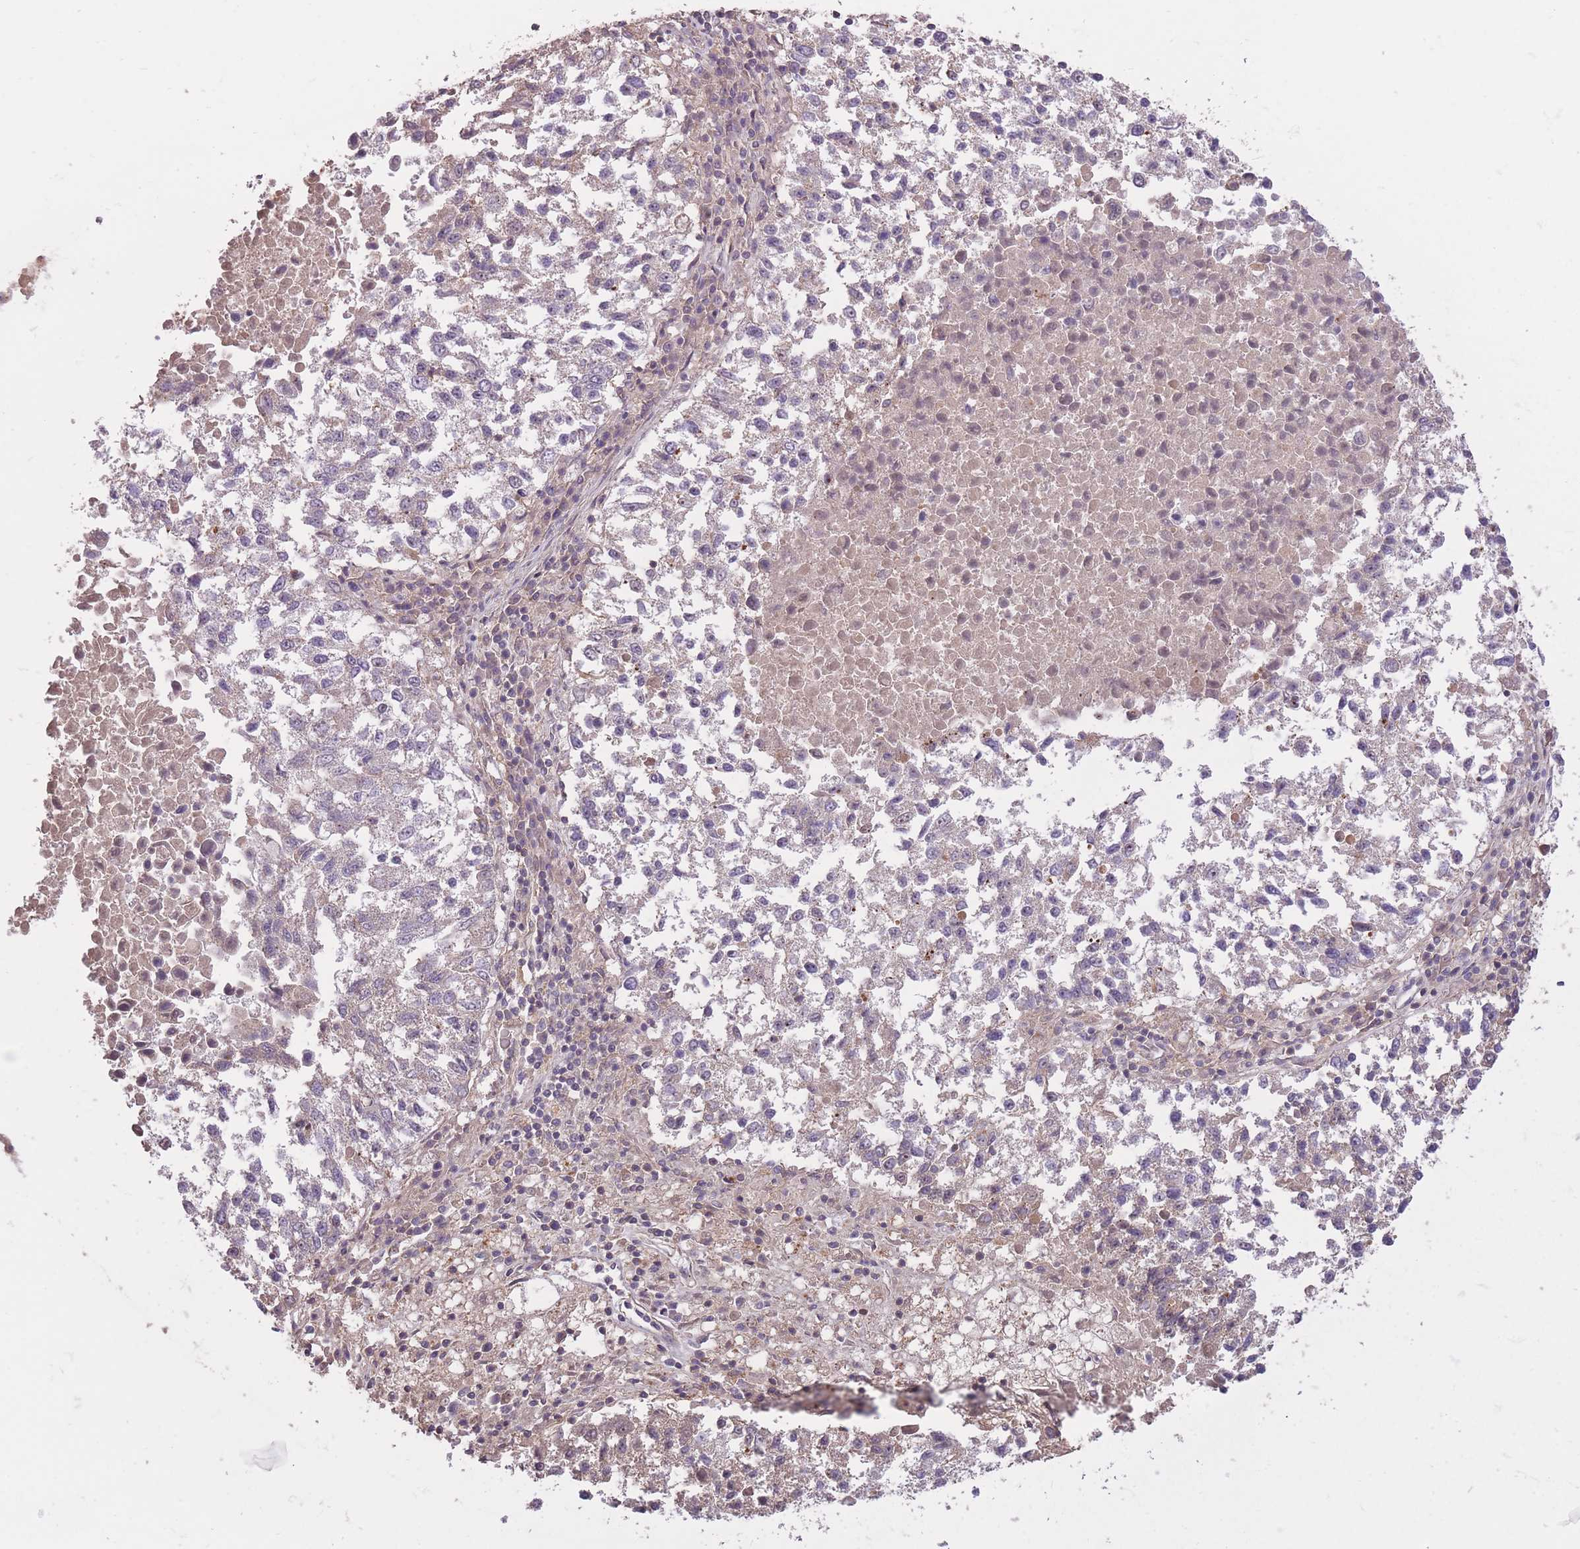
{"staining": {"intensity": "weak", "quantity": "<25%", "location": "cytoplasmic/membranous"}, "tissue": "lung cancer", "cell_type": "Tumor cells", "image_type": "cancer", "snomed": [{"axis": "morphology", "description": "Squamous cell carcinoma, NOS"}, {"axis": "topography", "description": "Lung"}], "caption": "The IHC photomicrograph has no significant staining in tumor cells of lung cancer (squamous cell carcinoma) tissue. (Stains: DAB (3,3'-diaminobenzidine) immunohistochemistry (IHC) with hematoxylin counter stain, Microscopy: brightfield microscopy at high magnification).", "gene": "POLR3F", "patient": {"sex": "male", "age": 73}}